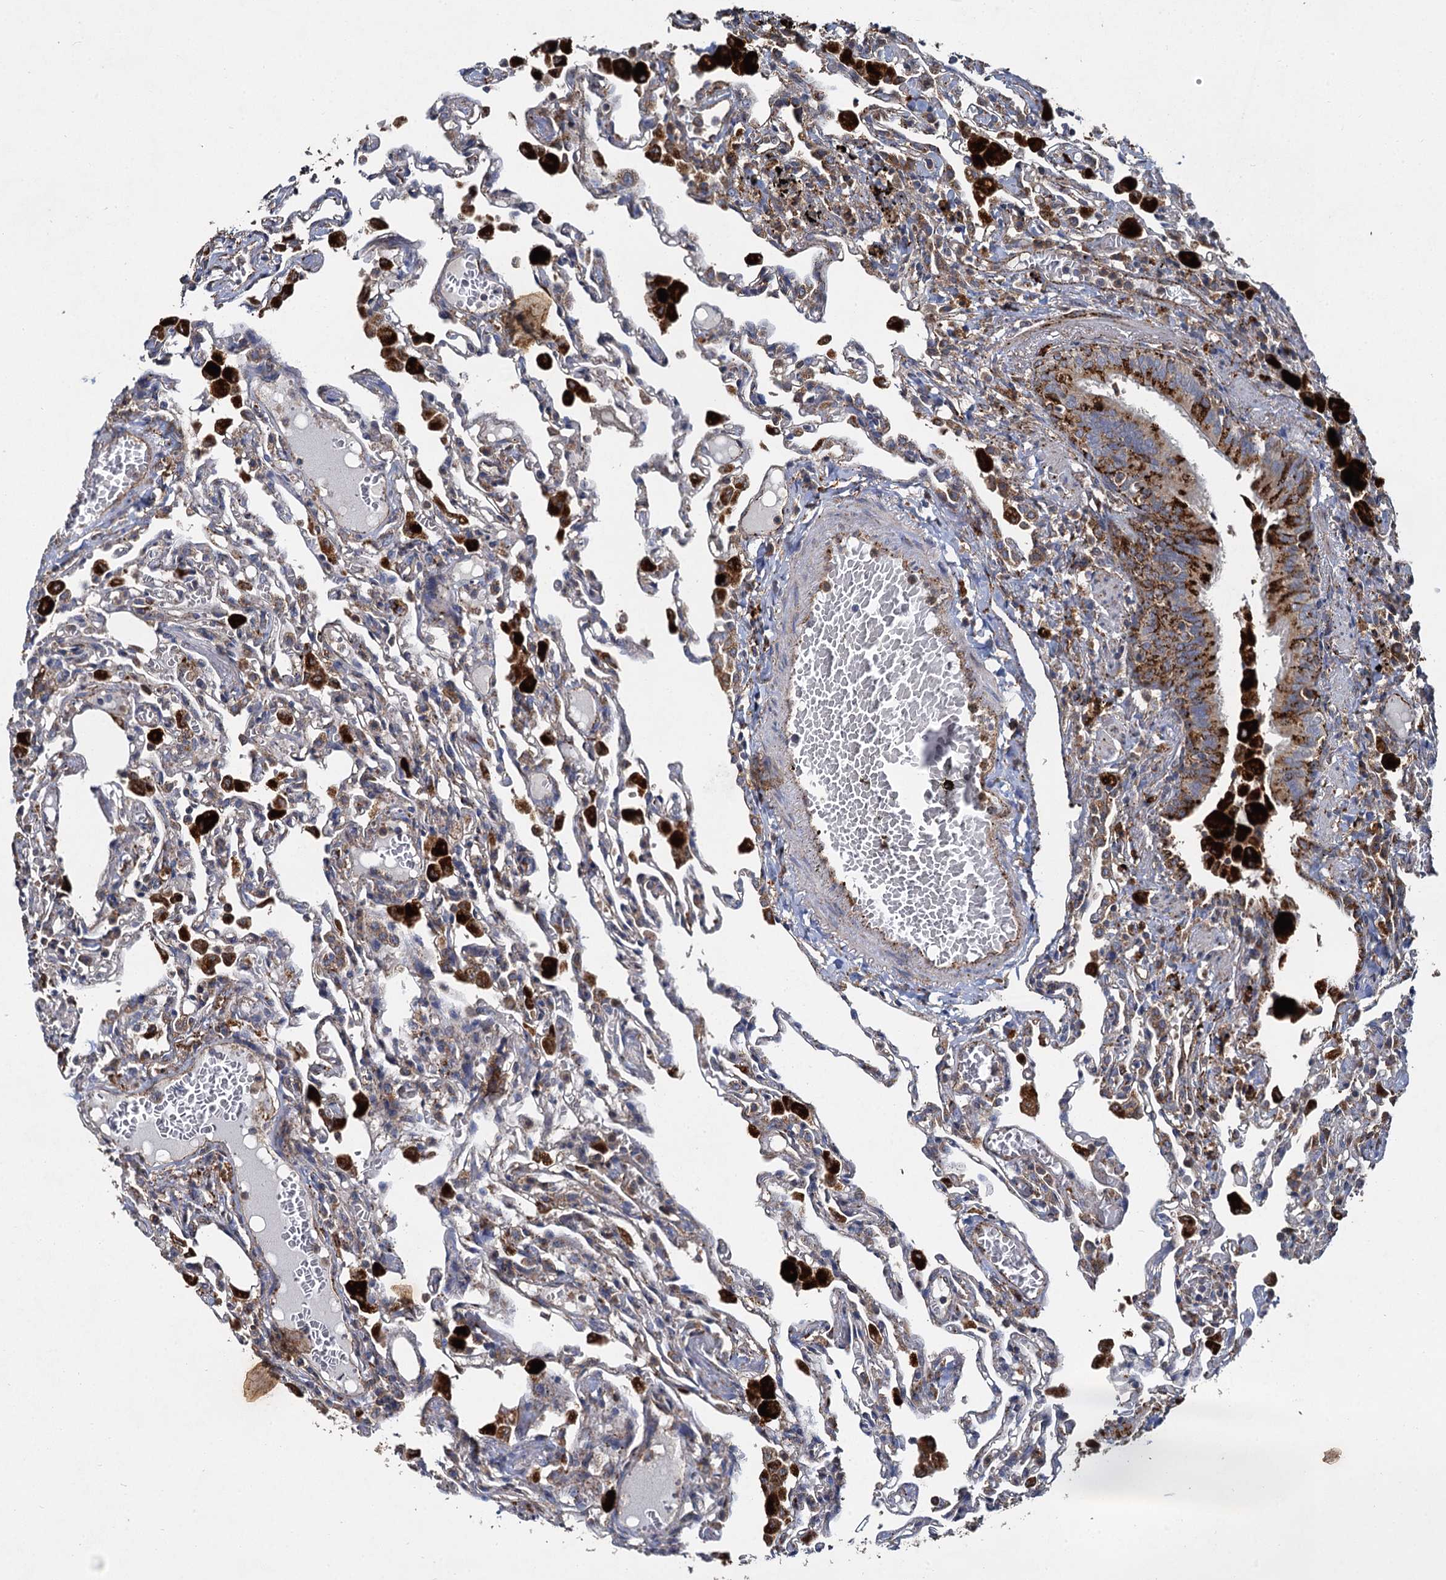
{"staining": {"intensity": "weak", "quantity": "<25%", "location": "cytoplasmic/membranous"}, "tissue": "lung", "cell_type": "Alveolar cells", "image_type": "normal", "snomed": [{"axis": "morphology", "description": "Normal tissue, NOS"}, {"axis": "topography", "description": "Bronchus"}, {"axis": "topography", "description": "Lung"}], "caption": "Protein analysis of unremarkable lung displays no significant positivity in alveolar cells. (DAB immunohistochemistry (IHC) visualized using brightfield microscopy, high magnification).", "gene": "GBA1", "patient": {"sex": "female", "age": 49}}